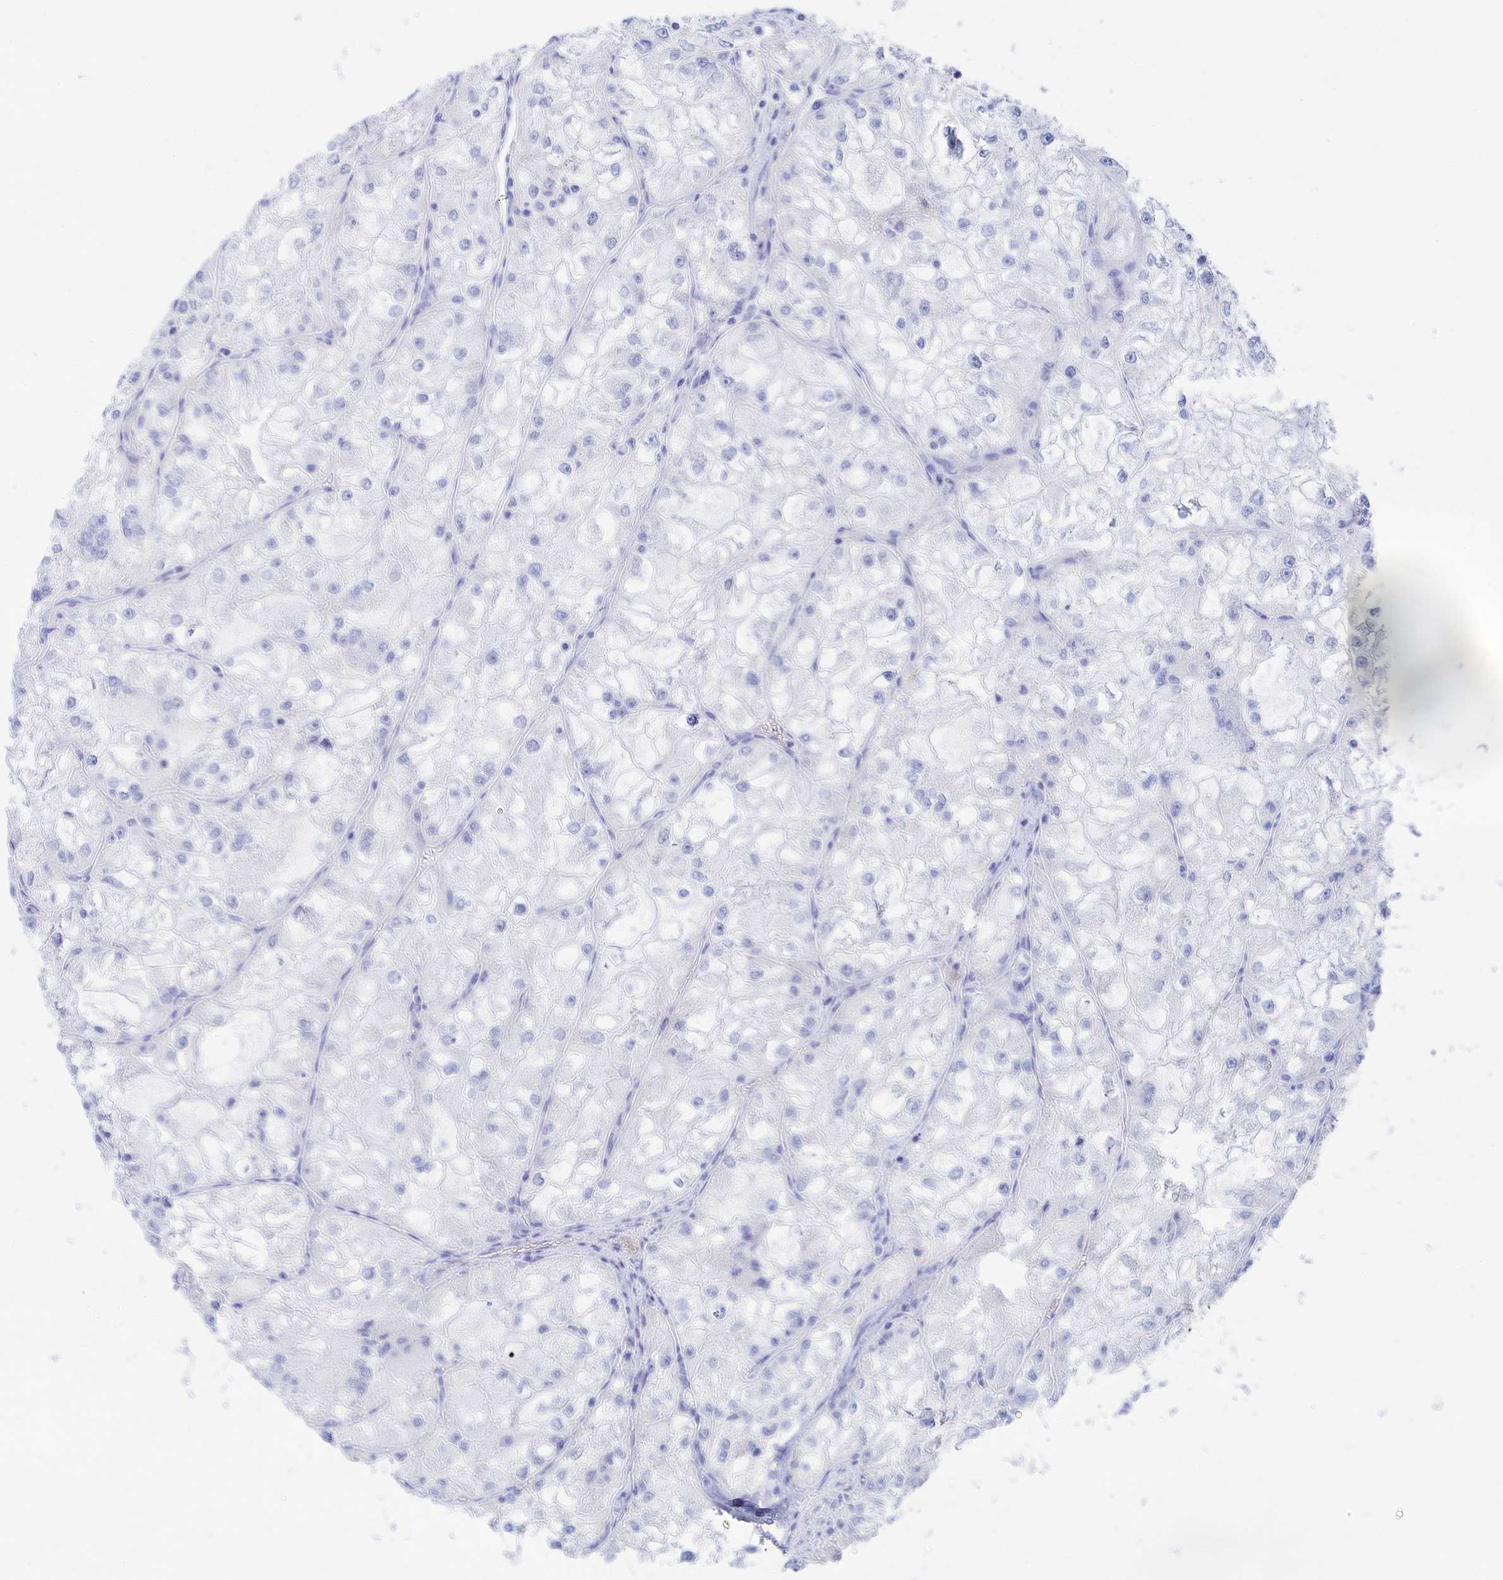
{"staining": {"intensity": "negative", "quantity": "none", "location": "none"}, "tissue": "renal cancer", "cell_type": "Tumor cells", "image_type": "cancer", "snomed": [{"axis": "morphology", "description": "Adenocarcinoma, NOS"}, {"axis": "topography", "description": "Kidney"}], "caption": "IHC of renal adenocarcinoma exhibits no staining in tumor cells. (DAB IHC, high magnification).", "gene": "TRIM10", "patient": {"sex": "female", "age": 72}}